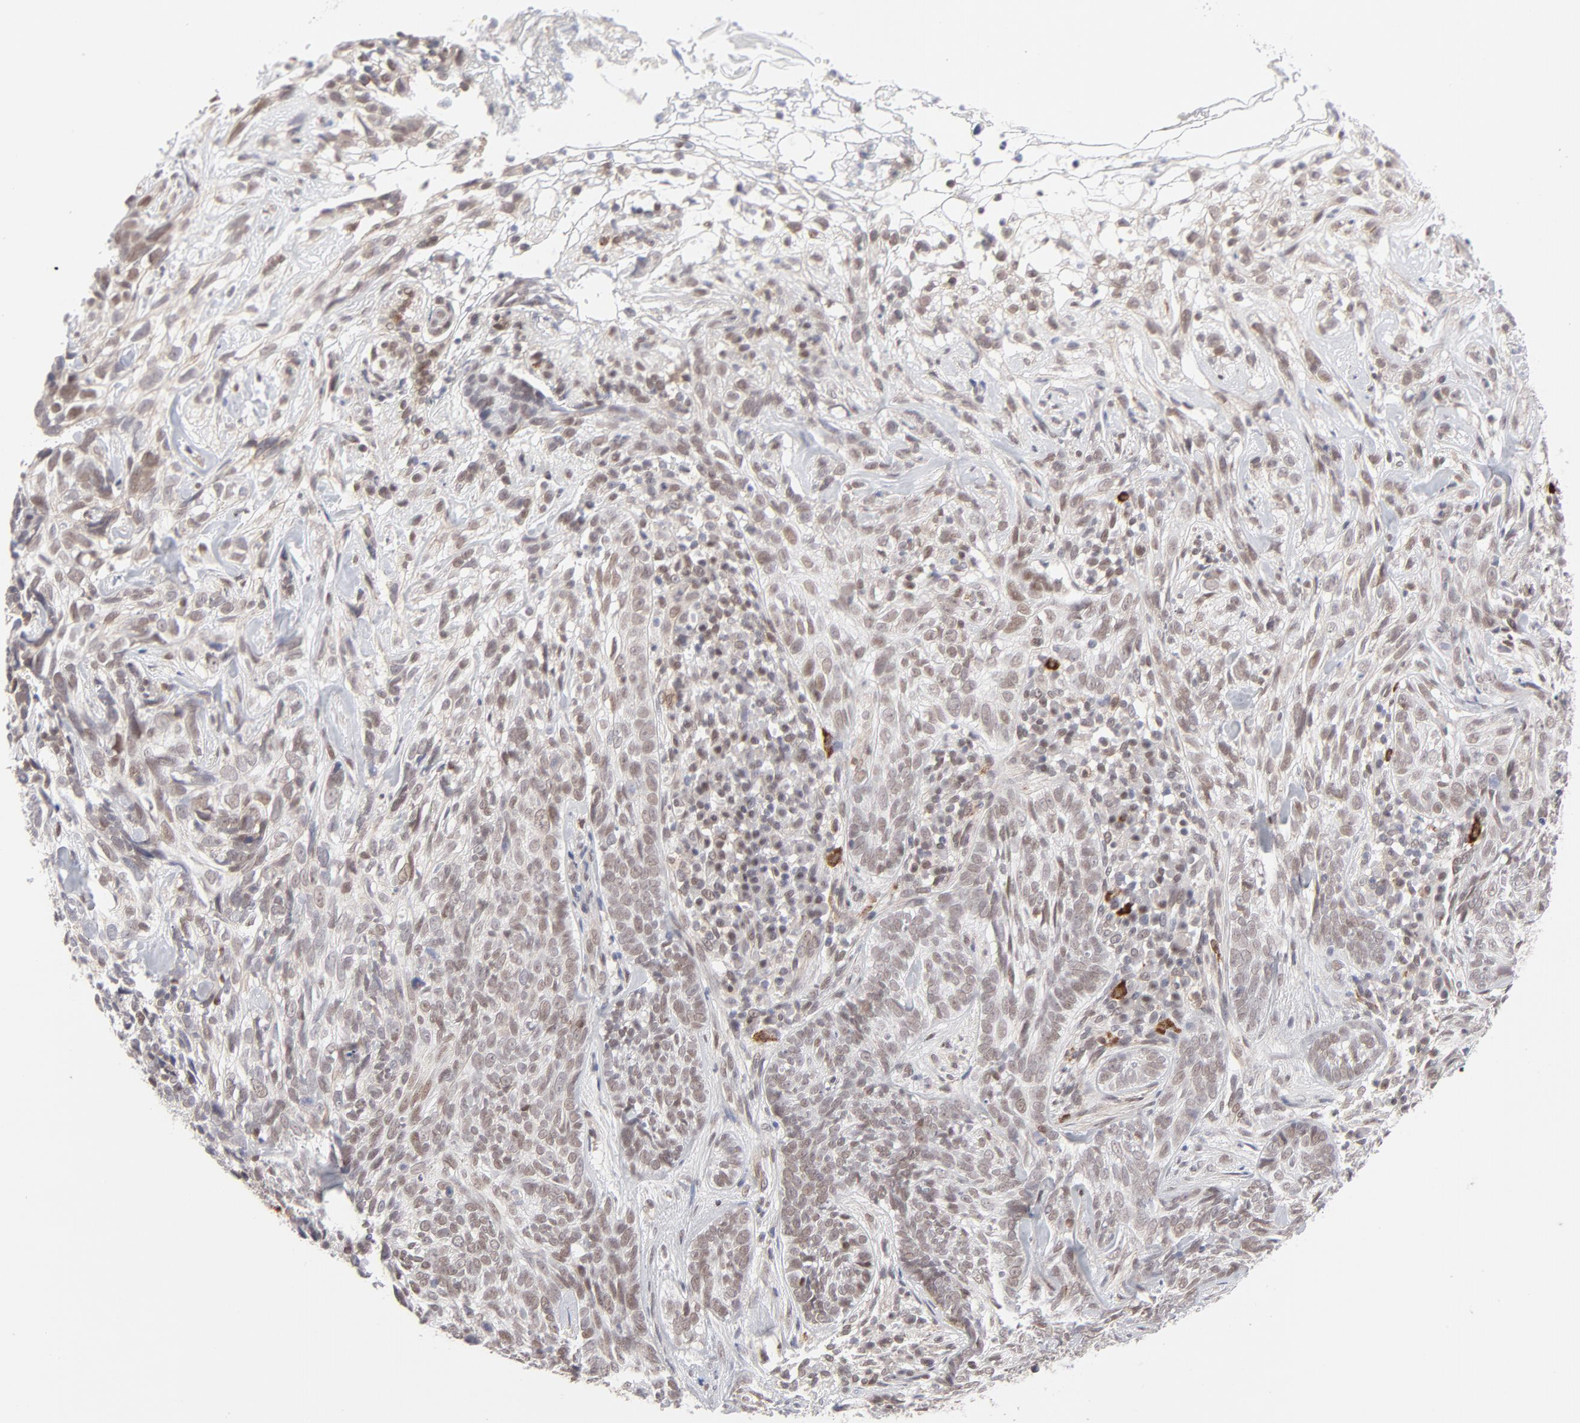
{"staining": {"intensity": "weak", "quantity": ">75%", "location": "cytoplasmic/membranous,nuclear"}, "tissue": "skin cancer", "cell_type": "Tumor cells", "image_type": "cancer", "snomed": [{"axis": "morphology", "description": "Basal cell carcinoma"}, {"axis": "topography", "description": "Skin"}], "caption": "Weak cytoplasmic/membranous and nuclear protein expression is present in approximately >75% of tumor cells in basal cell carcinoma (skin).", "gene": "NBN", "patient": {"sex": "male", "age": 72}}